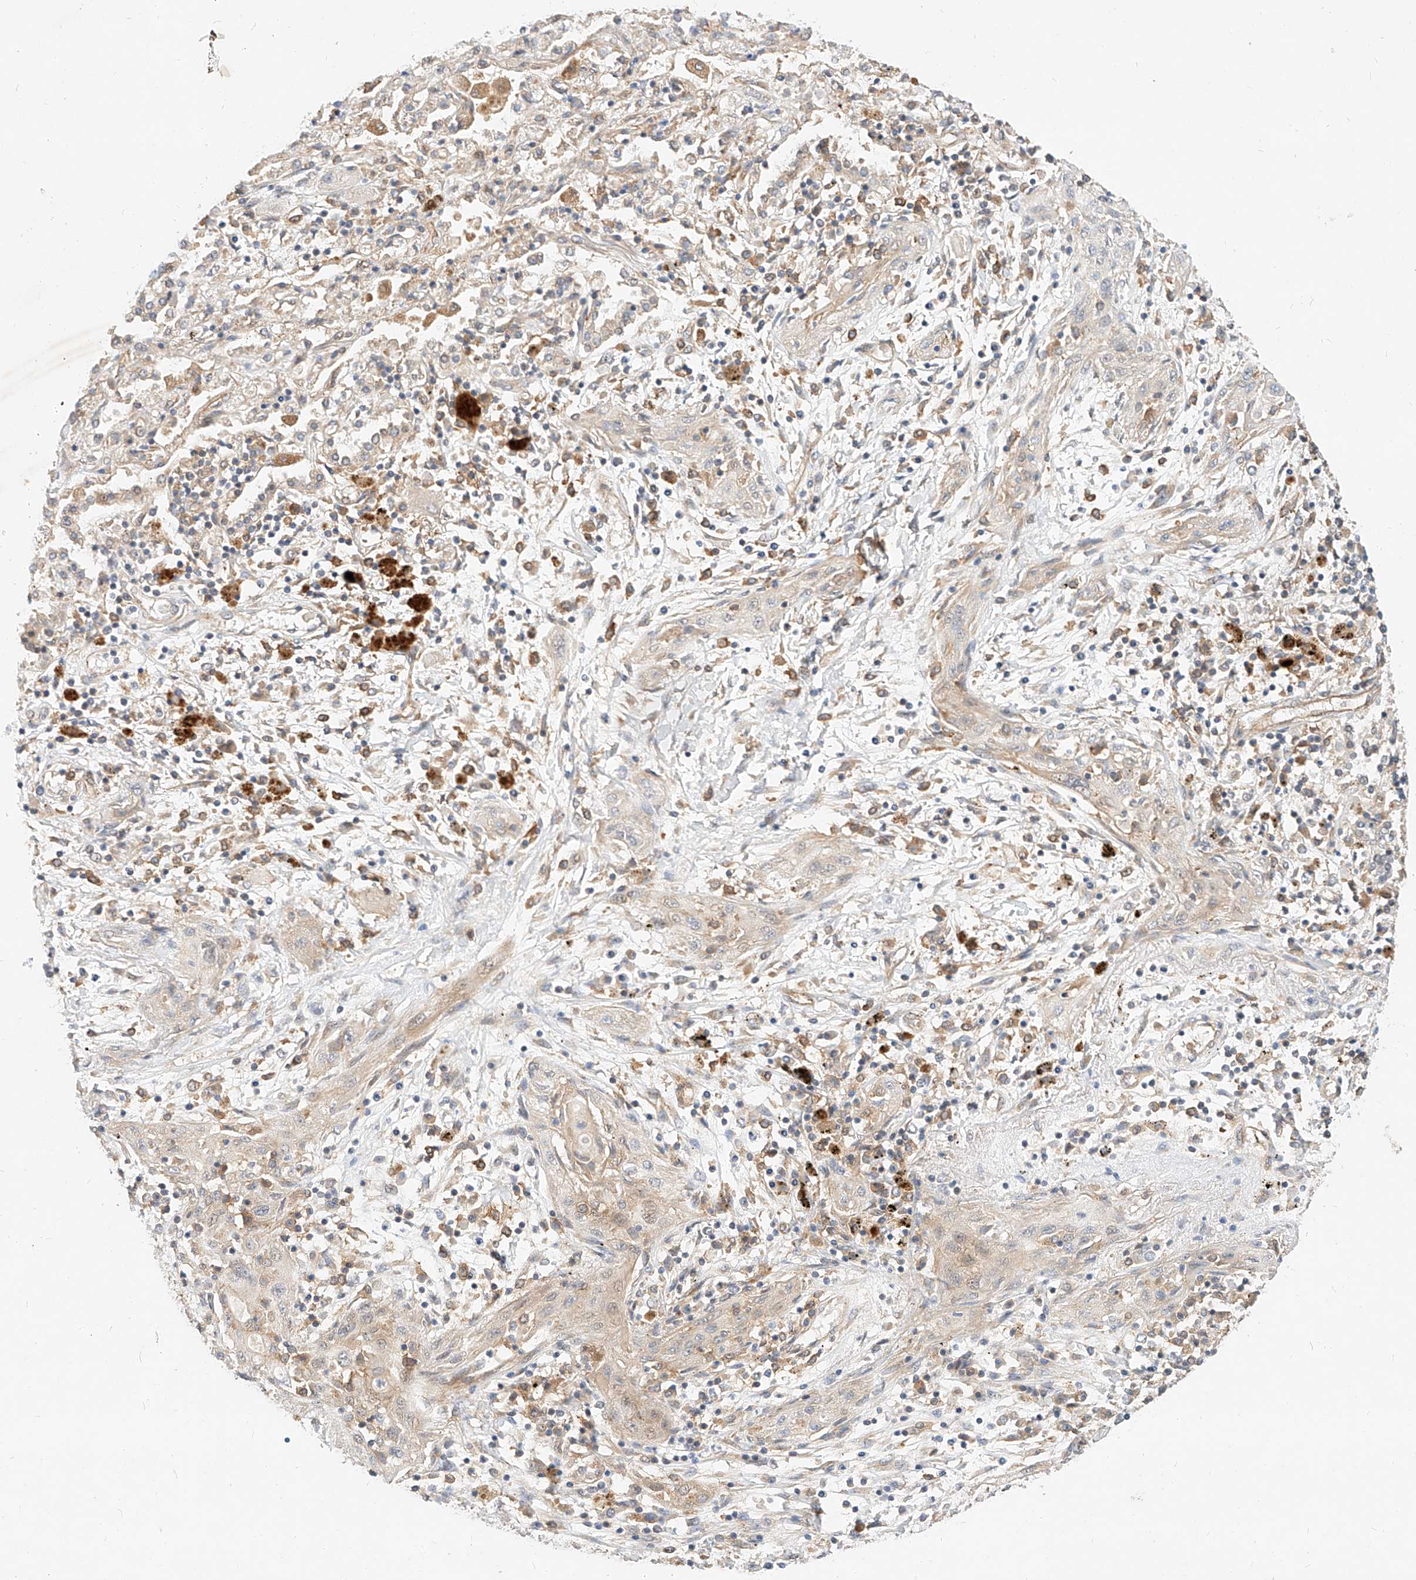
{"staining": {"intensity": "weak", "quantity": "25%-75%", "location": "cytoplasmic/membranous"}, "tissue": "lung cancer", "cell_type": "Tumor cells", "image_type": "cancer", "snomed": [{"axis": "morphology", "description": "Squamous cell carcinoma, NOS"}, {"axis": "topography", "description": "Lung"}], "caption": "Immunohistochemical staining of human lung squamous cell carcinoma reveals low levels of weak cytoplasmic/membranous protein positivity in about 25%-75% of tumor cells.", "gene": "NFAM1", "patient": {"sex": "female", "age": 47}}